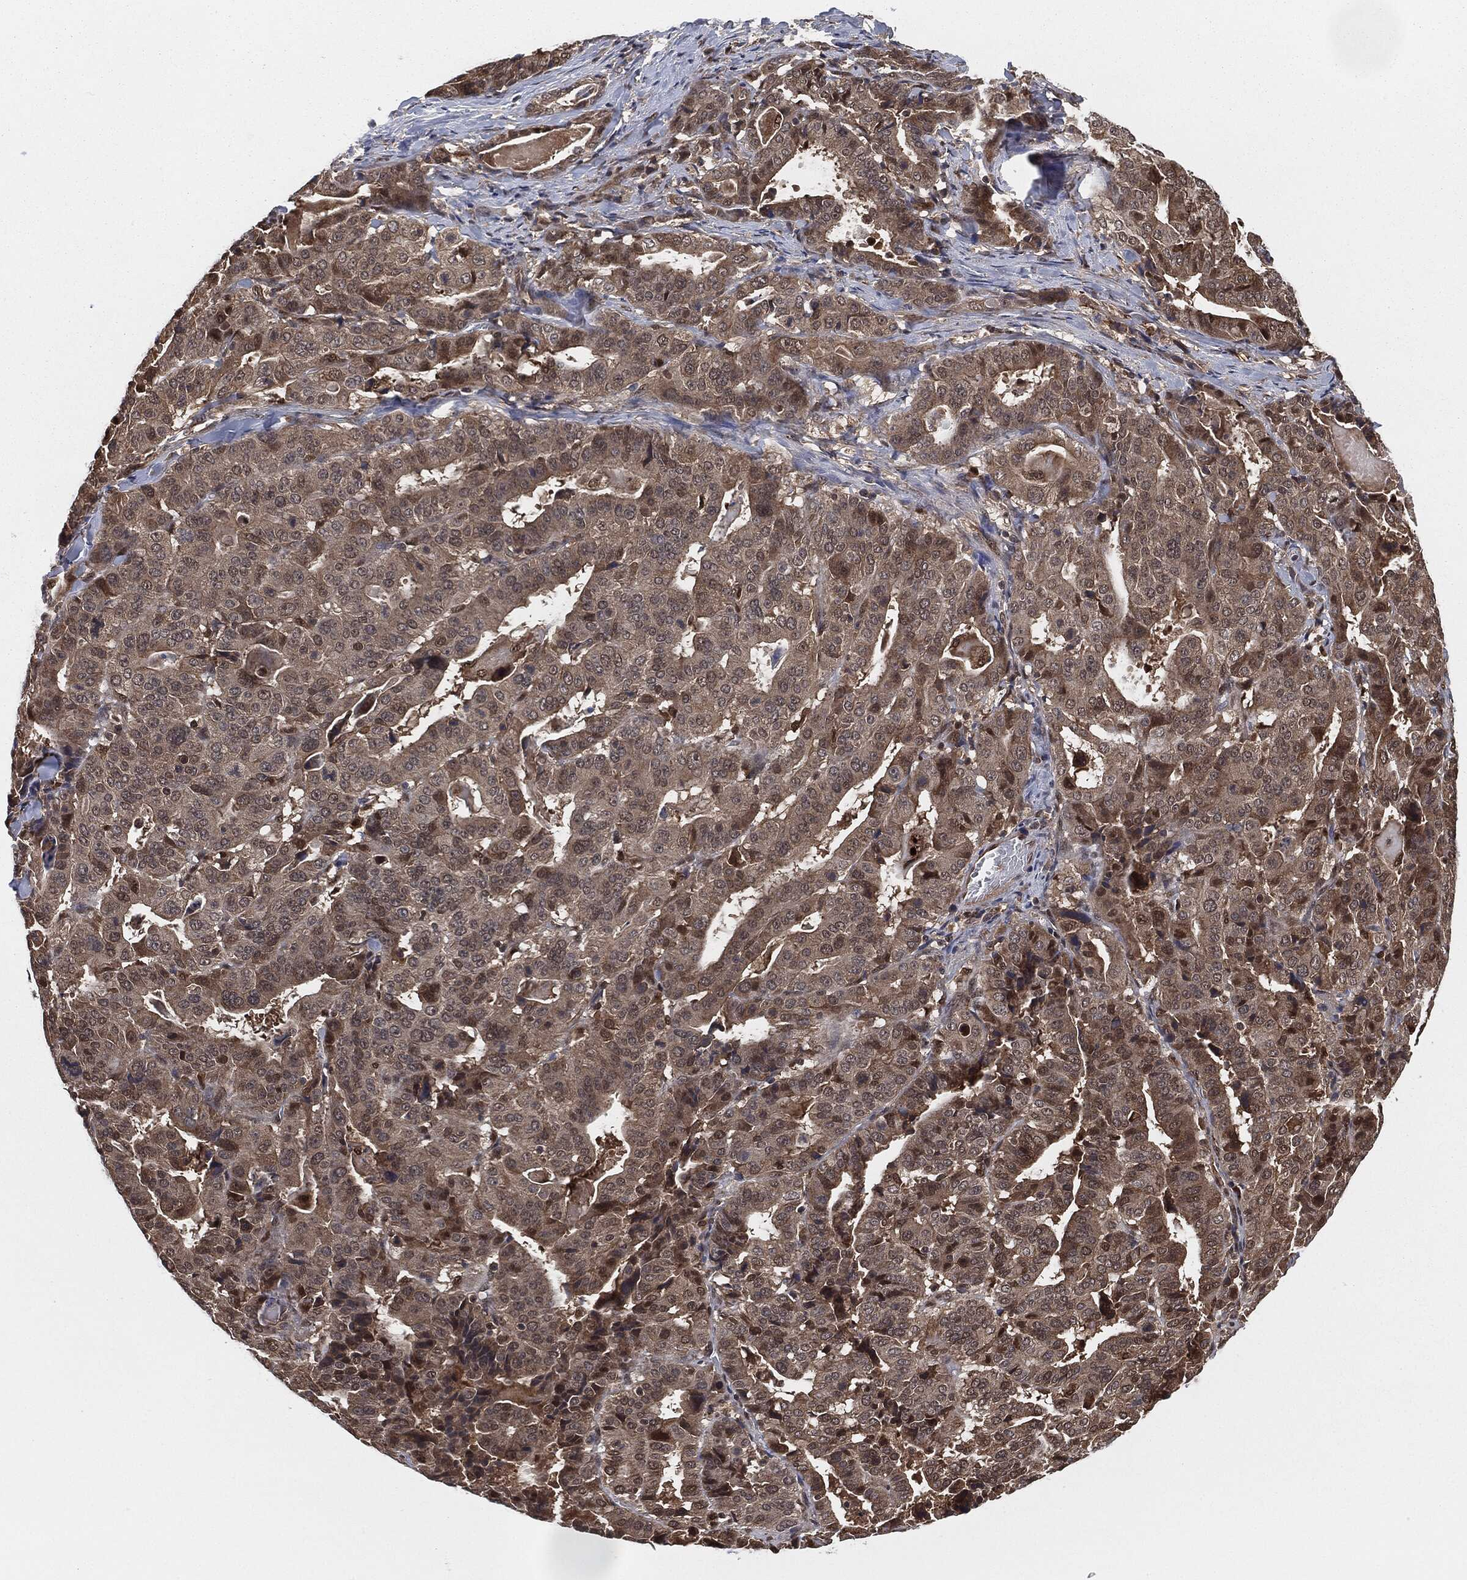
{"staining": {"intensity": "weak", "quantity": "<25%", "location": "cytoplasmic/membranous"}, "tissue": "stomach cancer", "cell_type": "Tumor cells", "image_type": "cancer", "snomed": [{"axis": "morphology", "description": "Adenocarcinoma, NOS"}, {"axis": "topography", "description": "Stomach"}], "caption": "Tumor cells show no significant protein positivity in stomach cancer.", "gene": "CAPRIN2", "patient": {"sex": "male", "age": 48}}